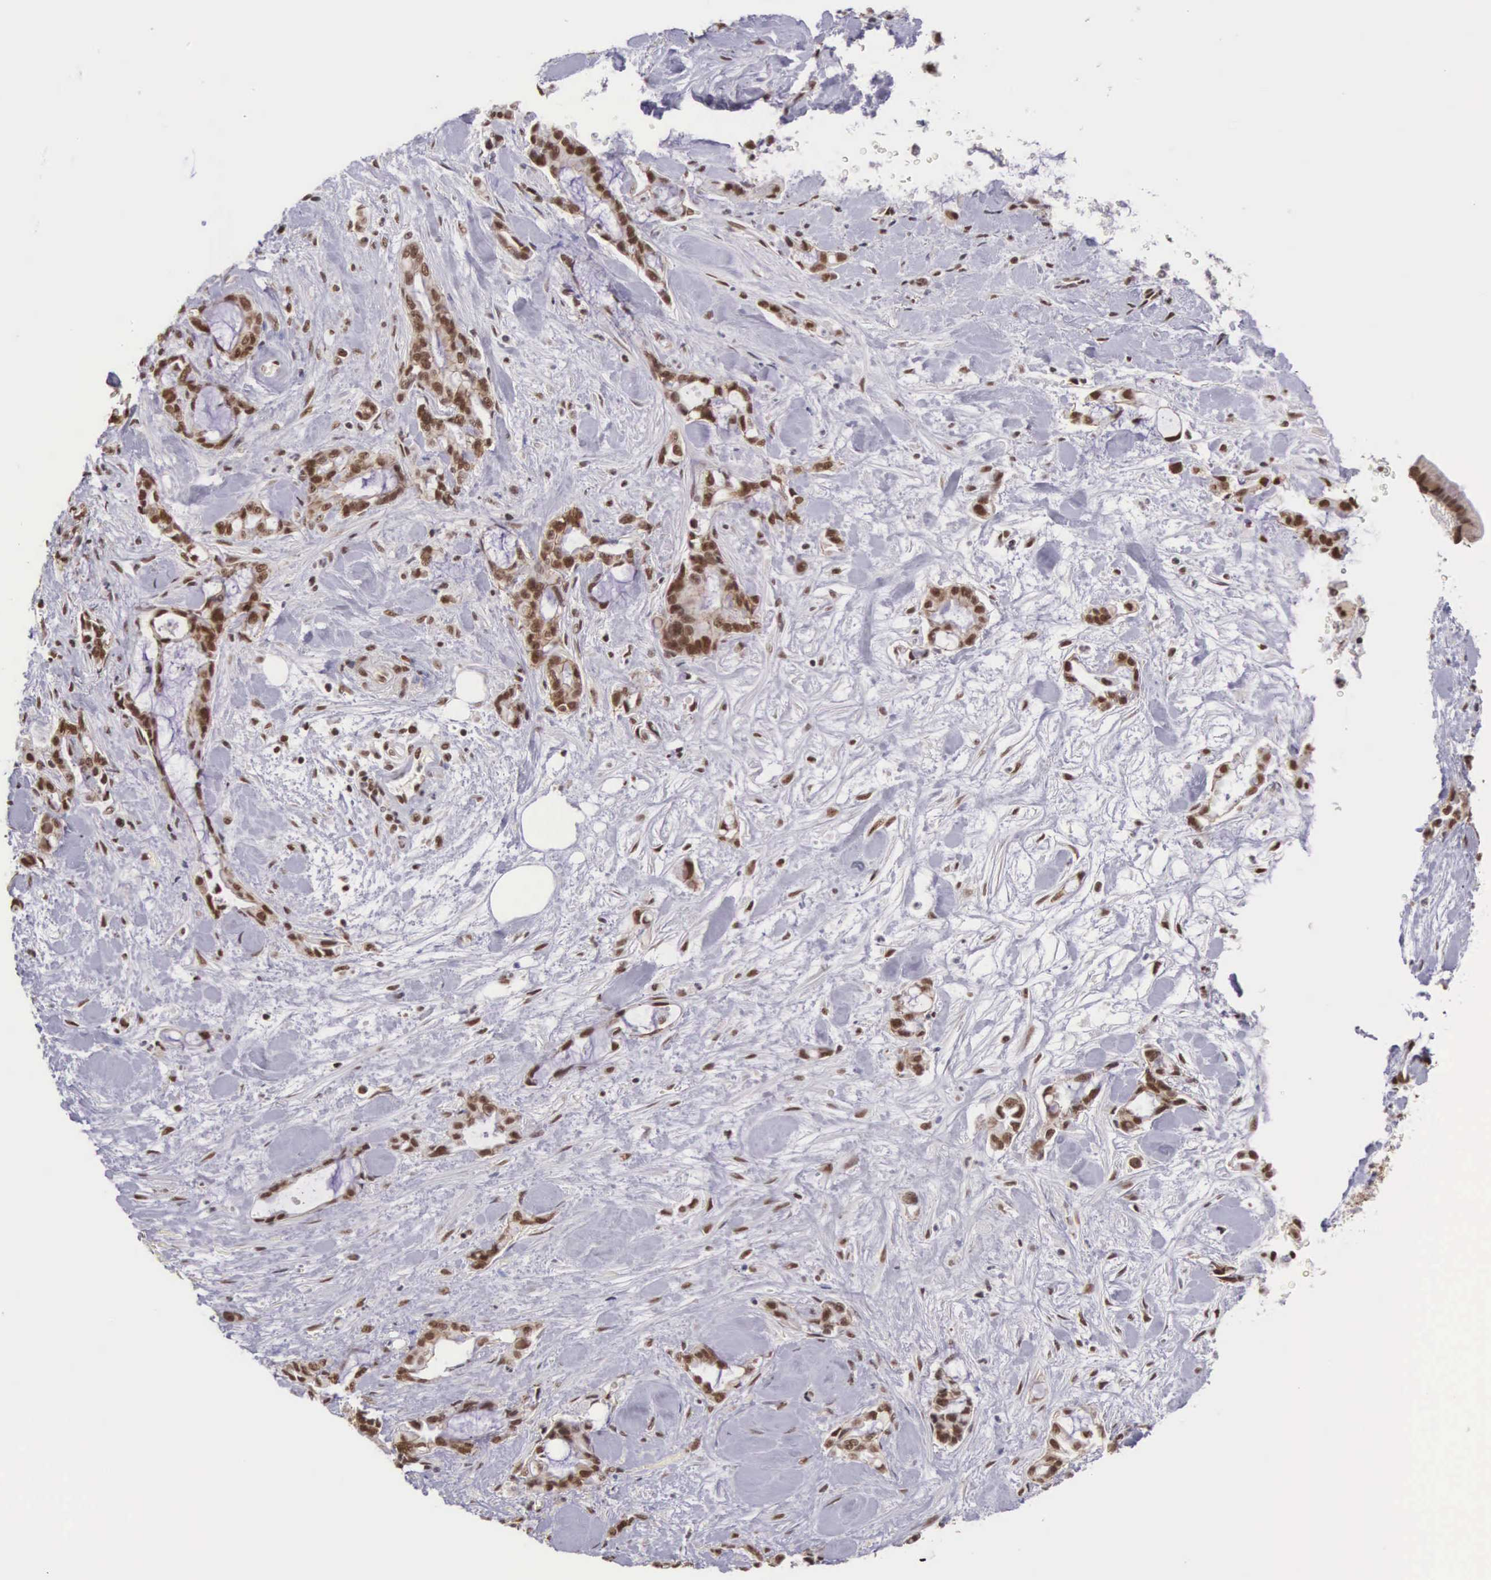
{"staining": {"intensity": "weak", "quantity": "25%-75%", "location": "nuclear"}, "tissue": "pancreatic cancer", "cell_type": "Tumor cells", "image_type": "cancer", "snomed": [{"axis": "morphology", "description": "Adenocarcinoma, NOS"}, {"axis": "topography", "description": "Pancreas"}], "caption": "Immunohistochemistry (DAB (3,3'-diaminobenzidine)) staining of pancreatic cancer reveals weak nuclear protein expression in approximately 25%-75% of tumor cells.", "gene": "POLR2F", "patient": {"sex": "female", "age": 70}}